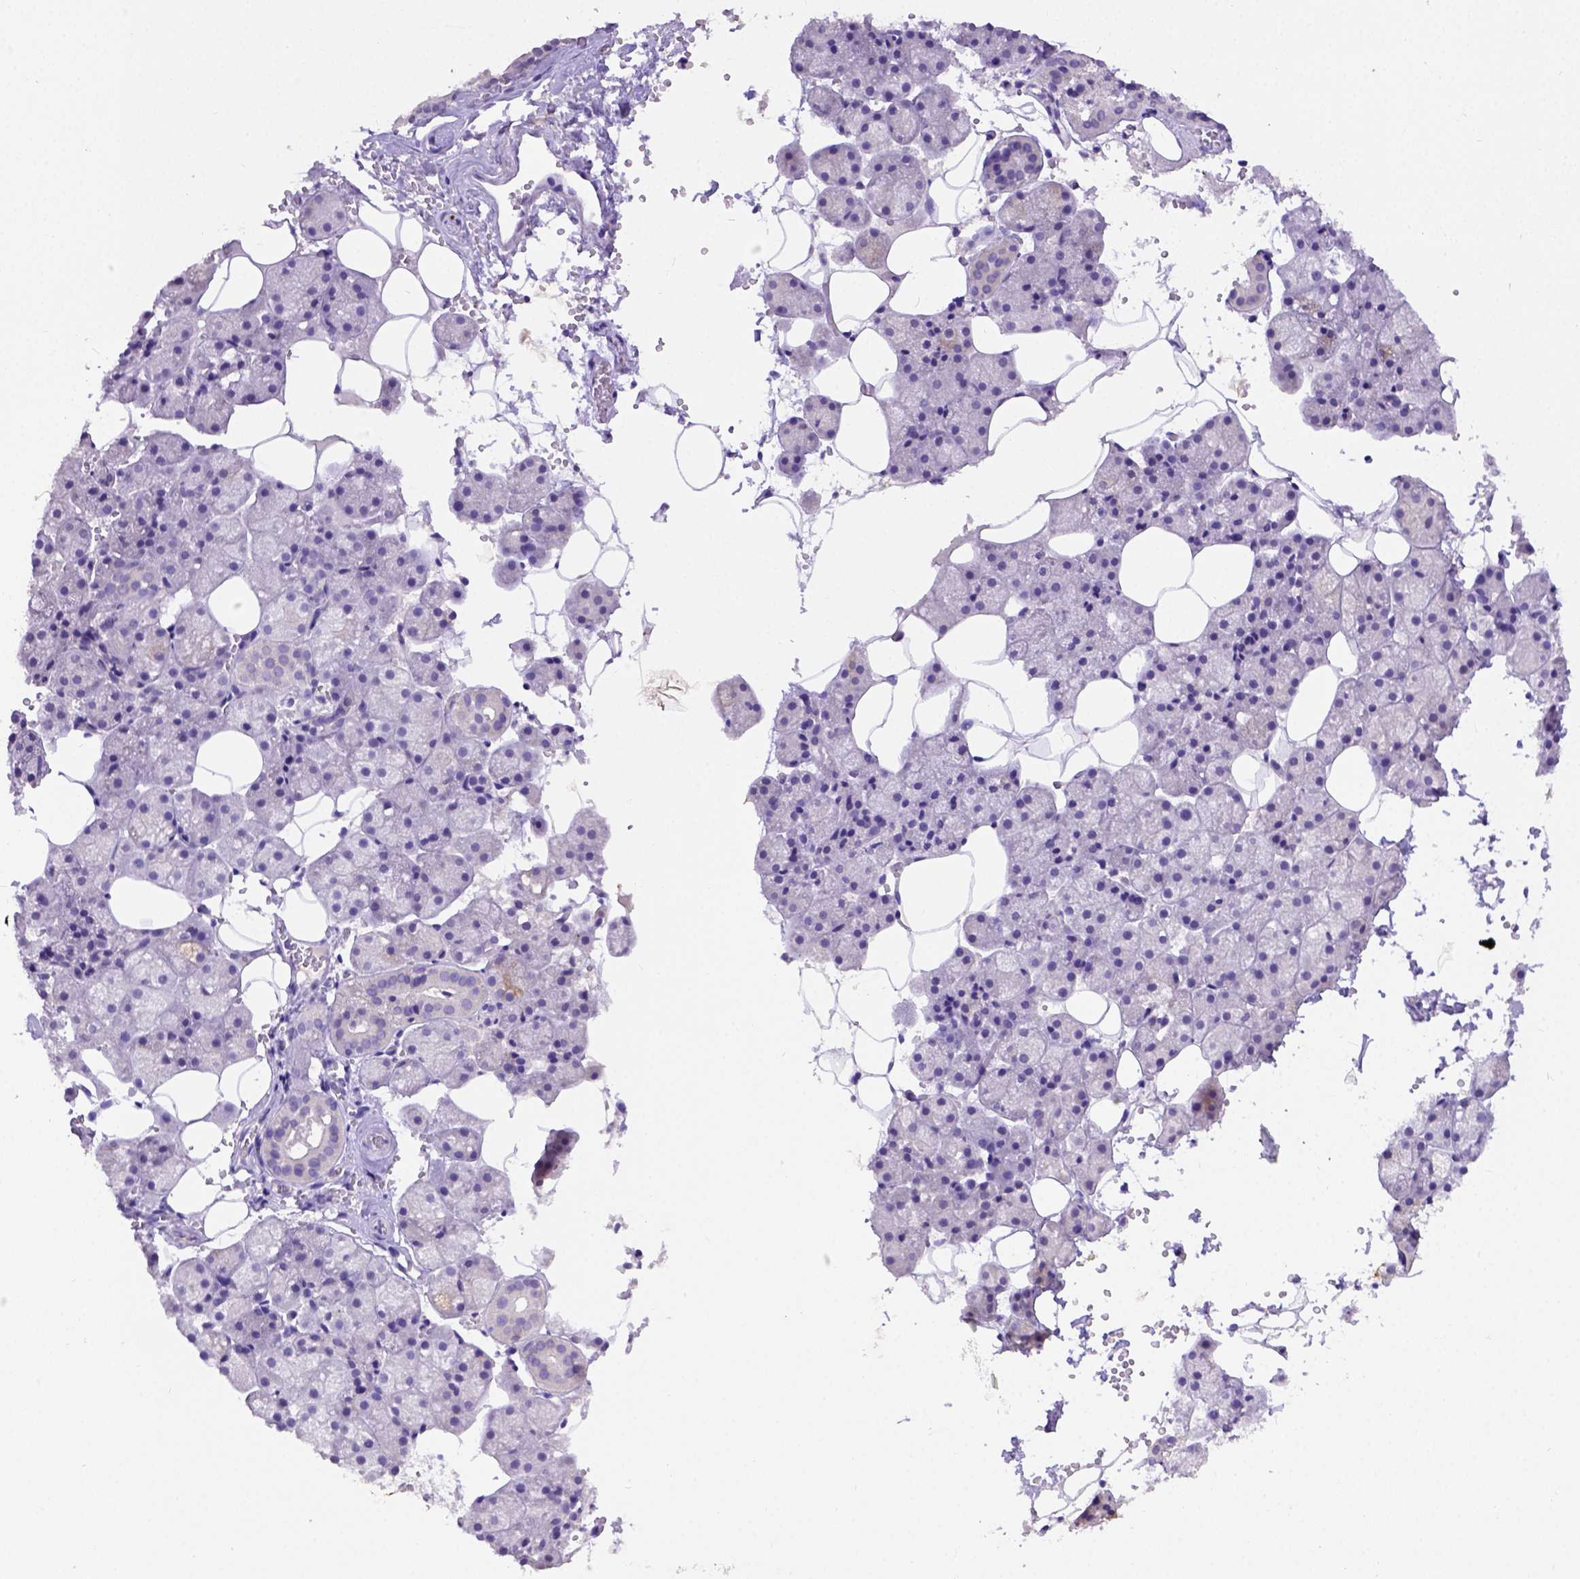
{"staining": {"intensity": "moderate", "quantity": "<25%", "location": "cytoplasmic/membranous"}, "tissue": "salivary gland", "cell_type": "Glandular cells", "image_type": "normal", "snomed": [{"axis": "morphology", "description": "Normal tissue, NOS"}, {"axis": "topography", "description": "Salivary gland"}], "caption": "Protein expression analysis of unremarkable salivary gland reveals moderate cytoplasmic/membranous staining in about <25% of glandular cells.", "gene": "B3GAT1", "patient": {"sex": "male", "age": 38}}